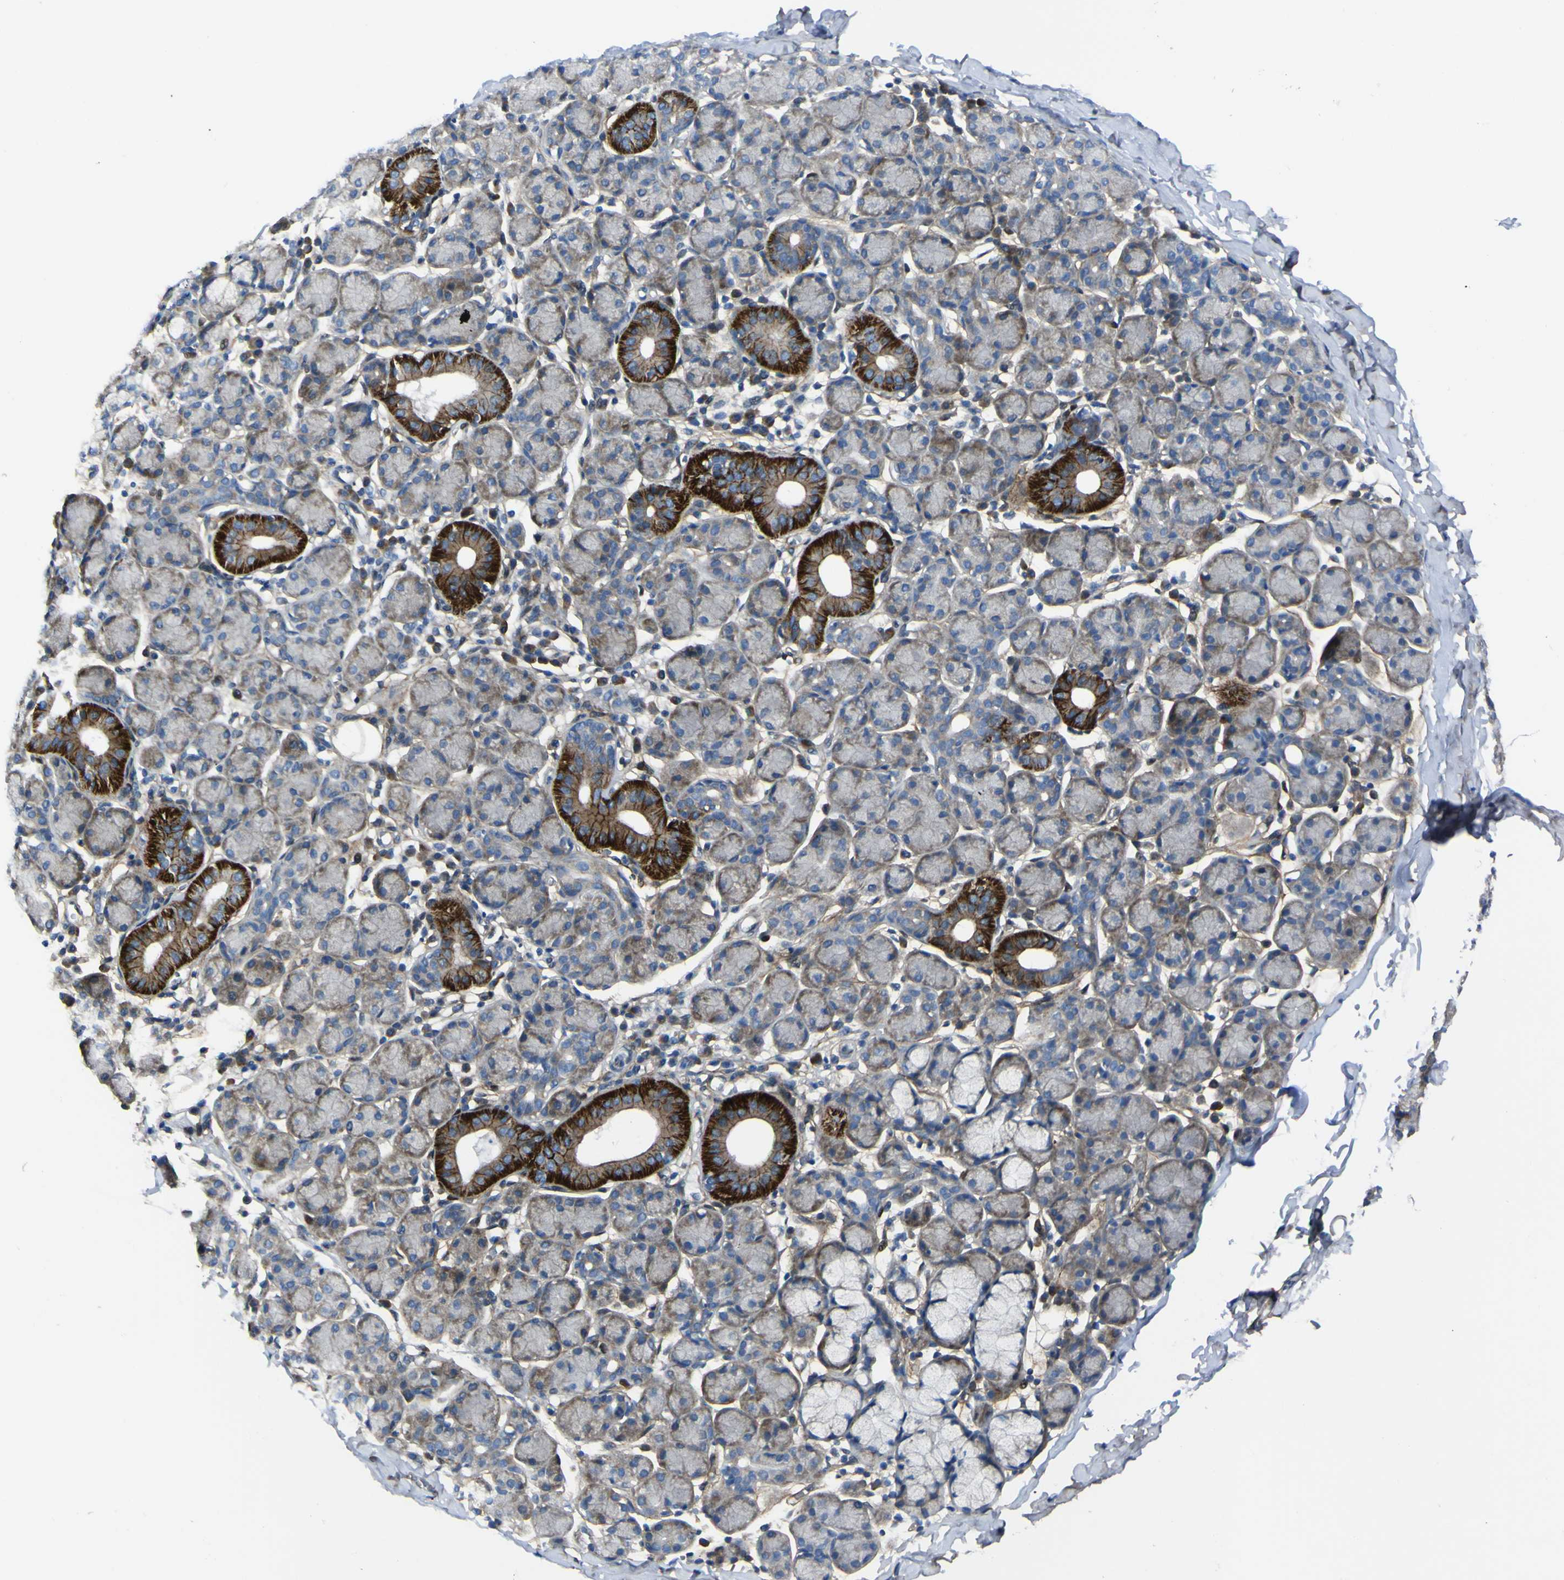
{"staining": {"intensity": "strong", "quantity": "<25%", "location": "cytoplasmic/membranous"}, "tissue": "salivary gland", "cell_type": "Glandular cells", "image_type": "normal", "snomed": [{"axis": "morphology", "description": "Normal tissue, NOS"}, {"axis": "morphology", "description": "Inflammation, NOS"}, {"axis": "topography", "description": "Lymph node"}, {"axis": "topography", "description": "Salivary gland"}], "caption": "The histopathology image exhibits staining of unremarkable salivary gland, revealing strong cytoplasmic/membranous protein staining (brown color) within glandular cells. (DAB (3,3'-diaminobenzidine) = brown stain, brightfield microscopy at high magnification).", "gene": "LRRN1", "patient": {"sex": "male", "age": 3}}